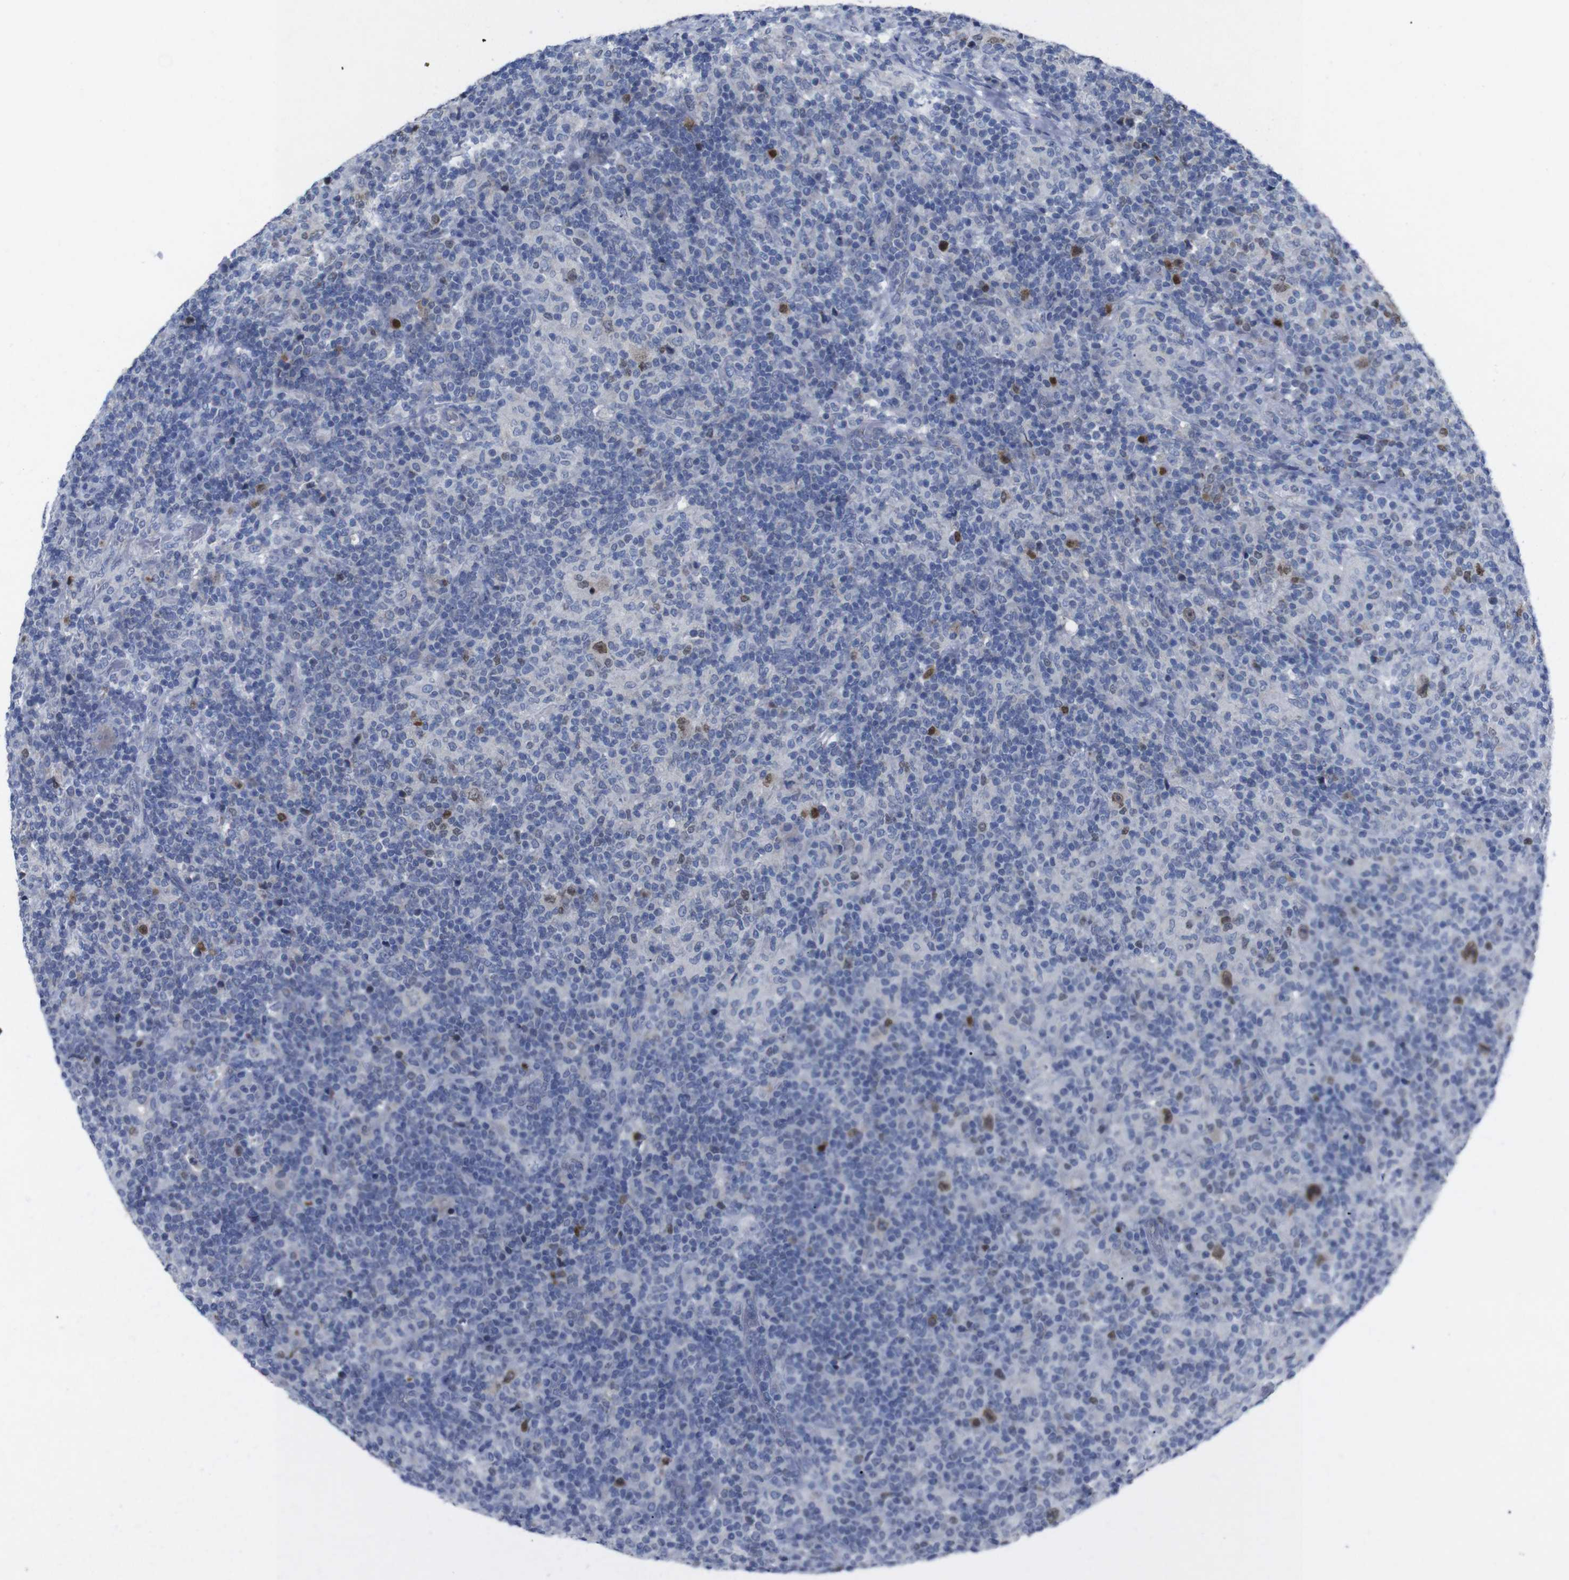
{"staining": {"intensity": "moderate", "quantity": "25%-75%", "location": "nuclear"}, "tissue": "lymphoma", "cell_type": "Tumor cells", "image_type": "cancer", "snomed": [{"axis": "morphology", "description": "Hodgkin's disease, NOS"}, {"axis": "topography", "description": "Lymph node"}], "caption": "A brown stain highlights moderate nuclear positivity of a protein in Hodgkin's disease tumor cells.", "gene": "IRF4", "patient": {"sex": "male", "age": 70}}